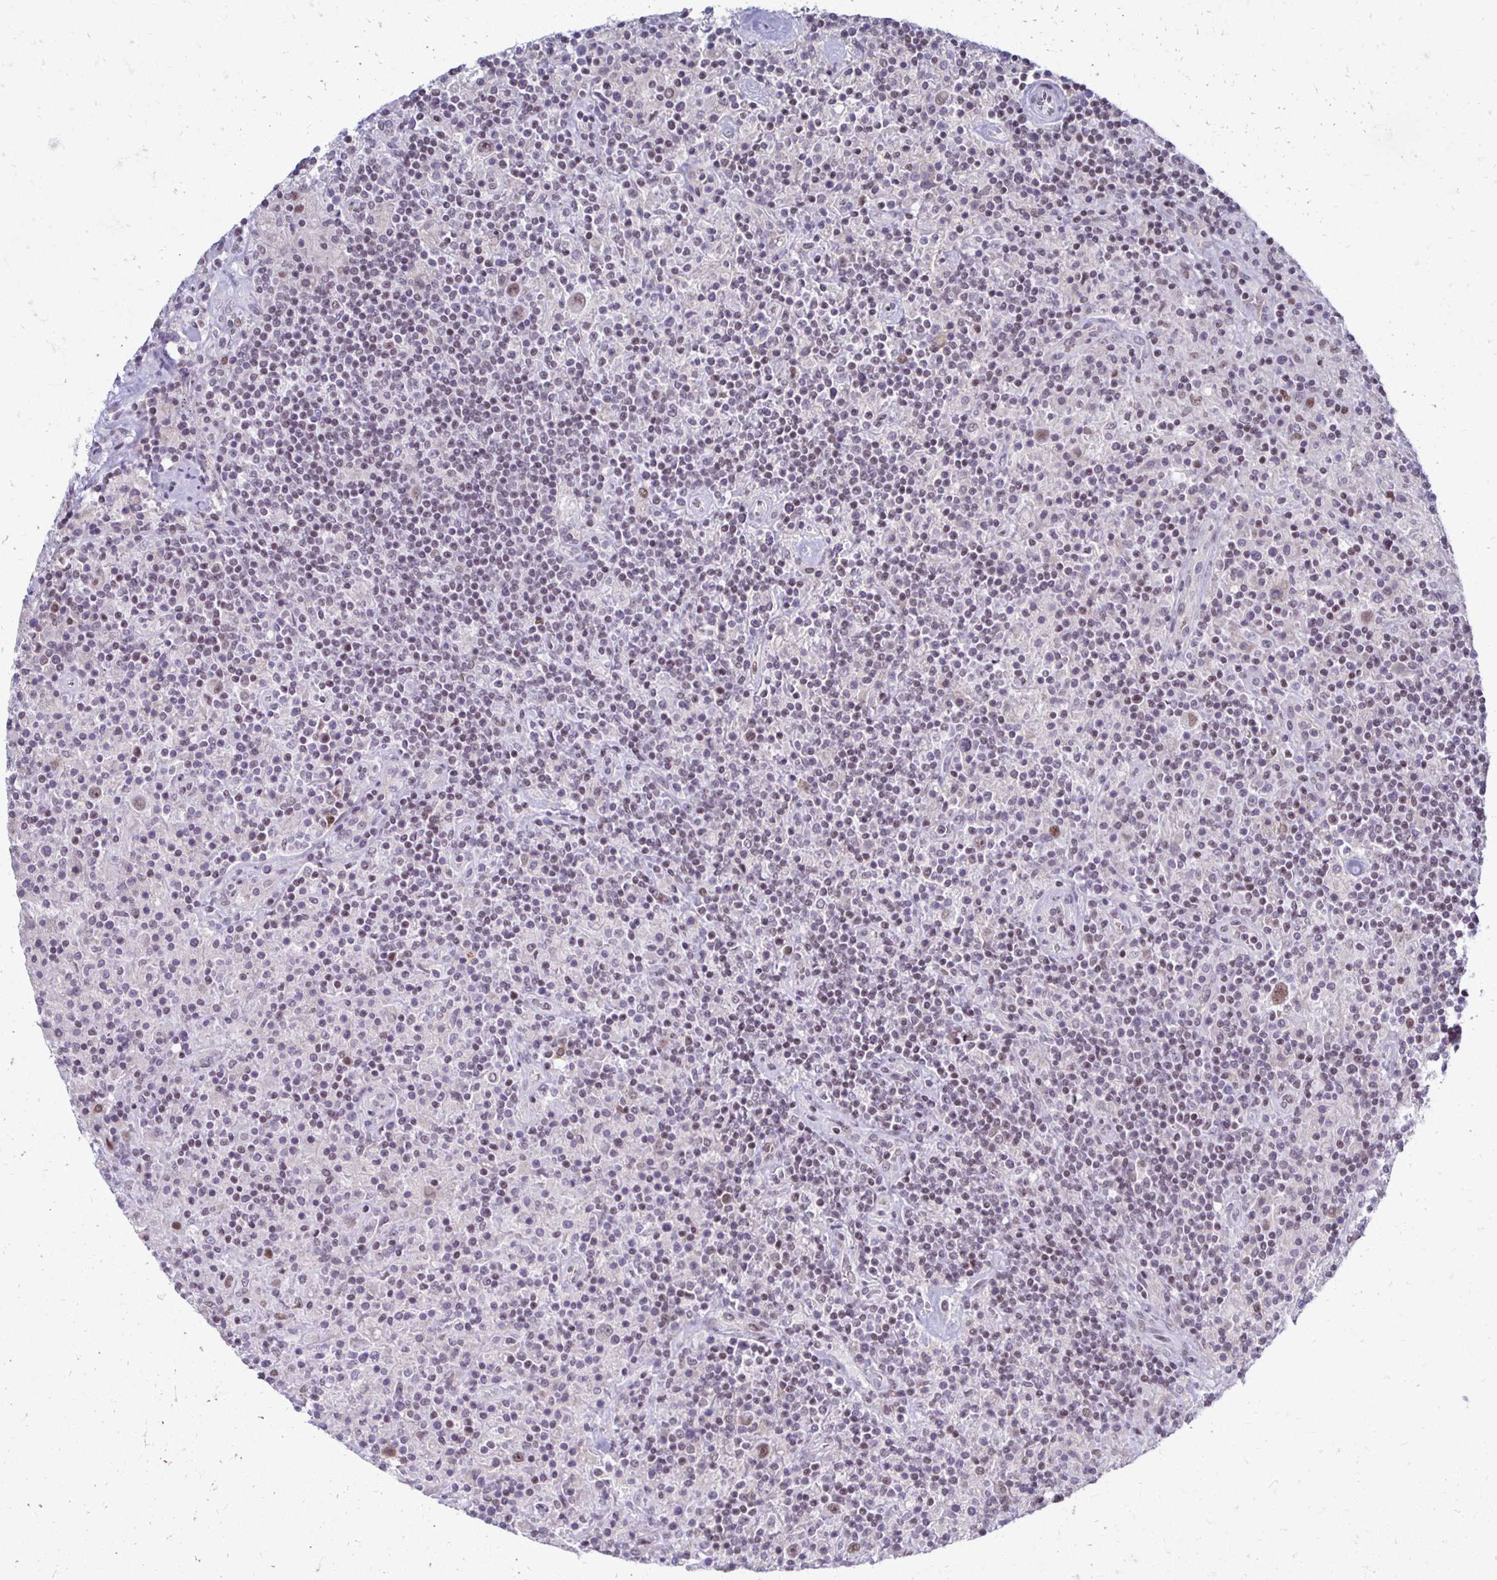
{"staining": {"intensity": "weak", "quantity": "25%-75%", "location": "nuclear"}, "tissue": "lymphoma", "cell_type": "Tumor cells", "image_type": "cancer", "snomed": [{"axis": "morphology", "description": "Hodgkin's disease, NOS"}, {"axis": "topography", "description": "Lymph node"}], "caption": "Immunohistochemical staining of Hodgkin's disease demonstrates low levels of weak nuclear protein expression in approximately 25%-75% of tumor cells.", "gene": "IRF7", "patient": {"sex": "male", "age": 70}}